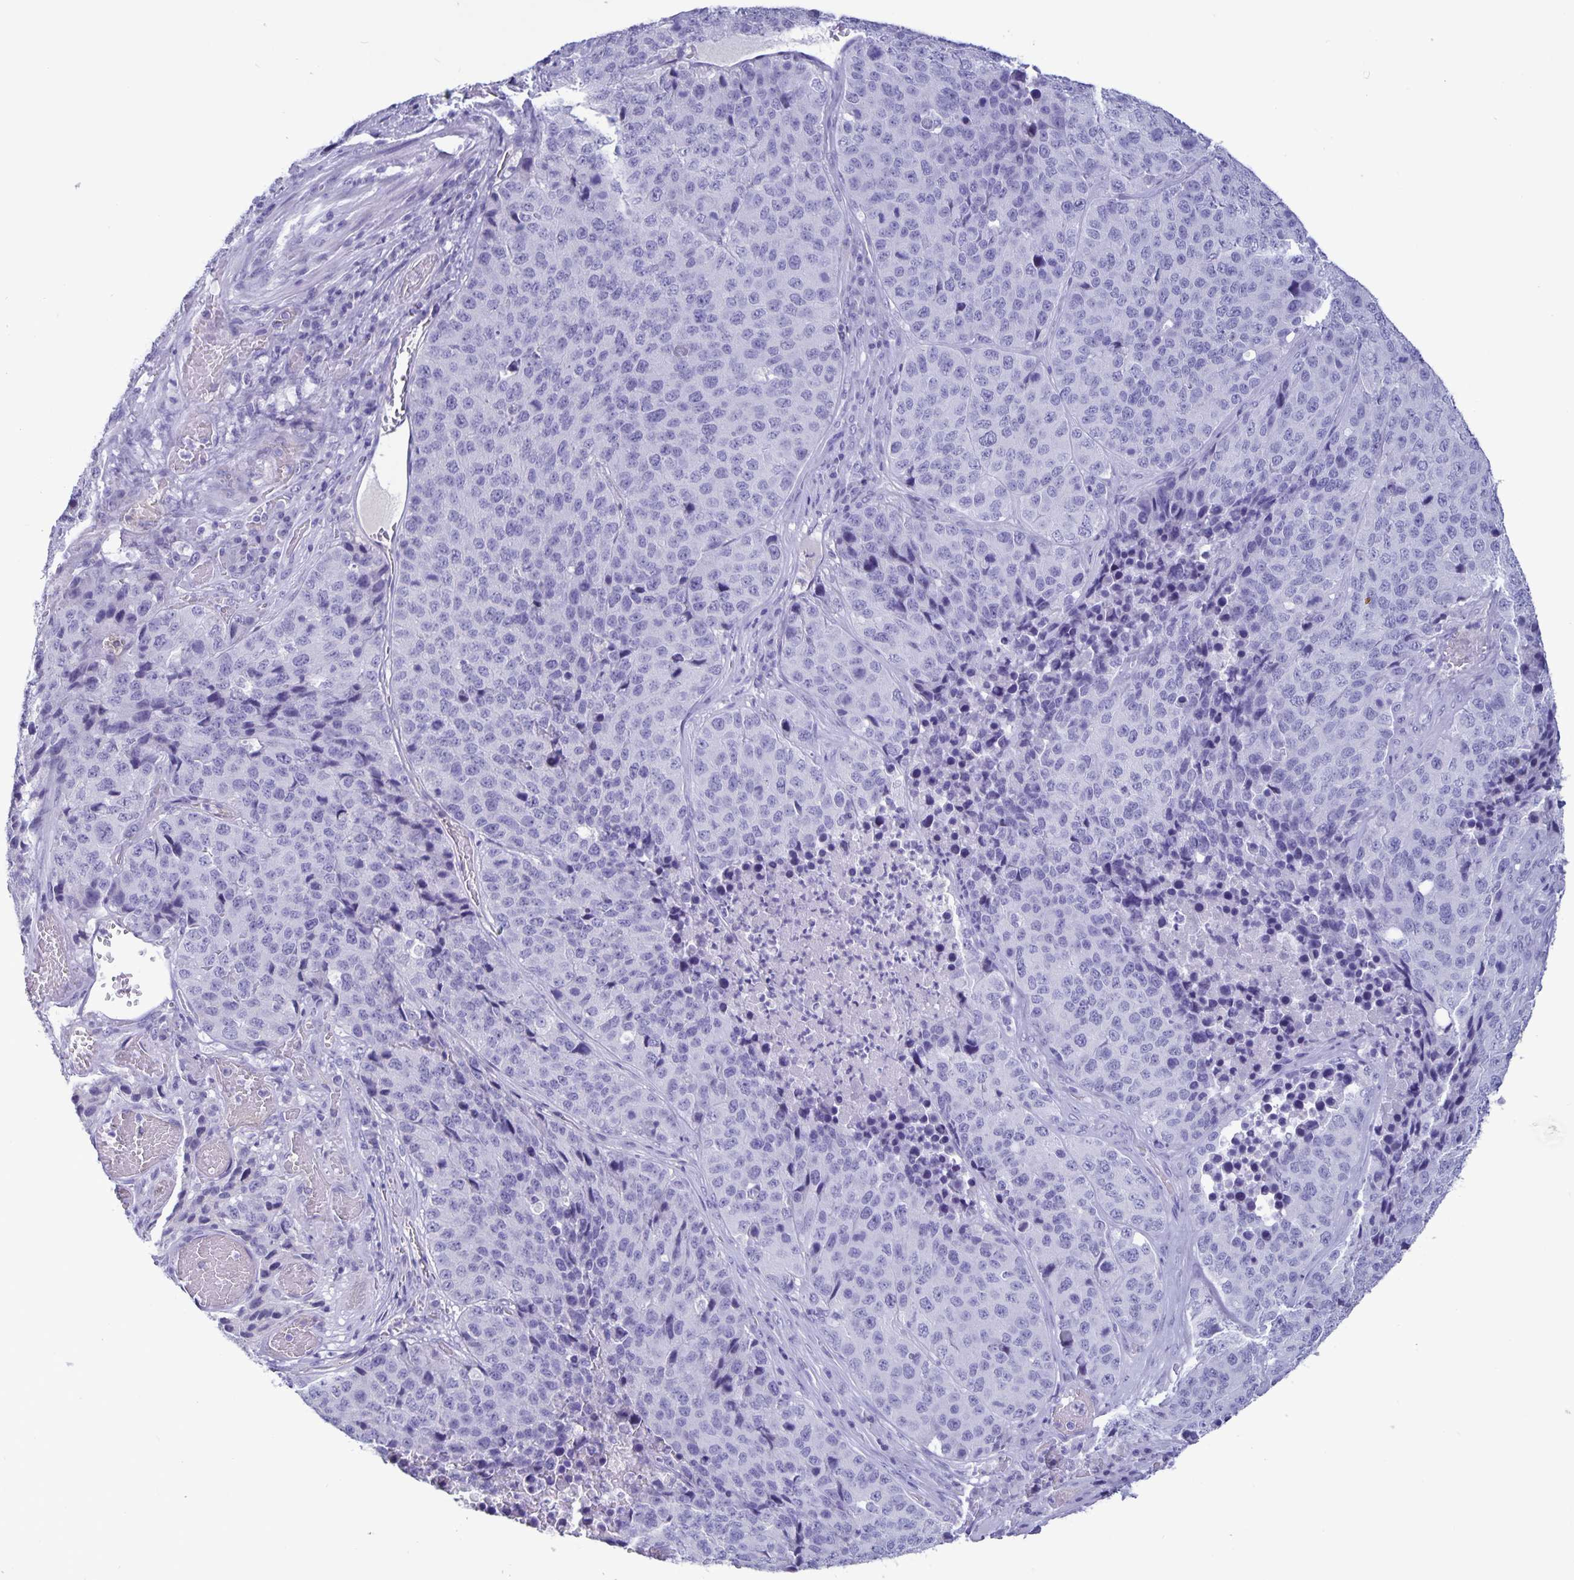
{"staining": {"intensity": "negative", "quantity": "none", "location": "none"}, "tissue": "stomach cancer", "cell_type": "Tumor cells", "image_type": "cancer", "snomed": [{"axis": "morphology", "description": "Adenocarcinoma, NOS"}, {"axis": "topography", "description": "Stomach"}], "caption": "Protein analysis of stomach adenocarcinoma demonstrates no significant positivity in tumor cells.", "gene": "BPIFA3", "patient": {"sex": "male", "age": 71}}